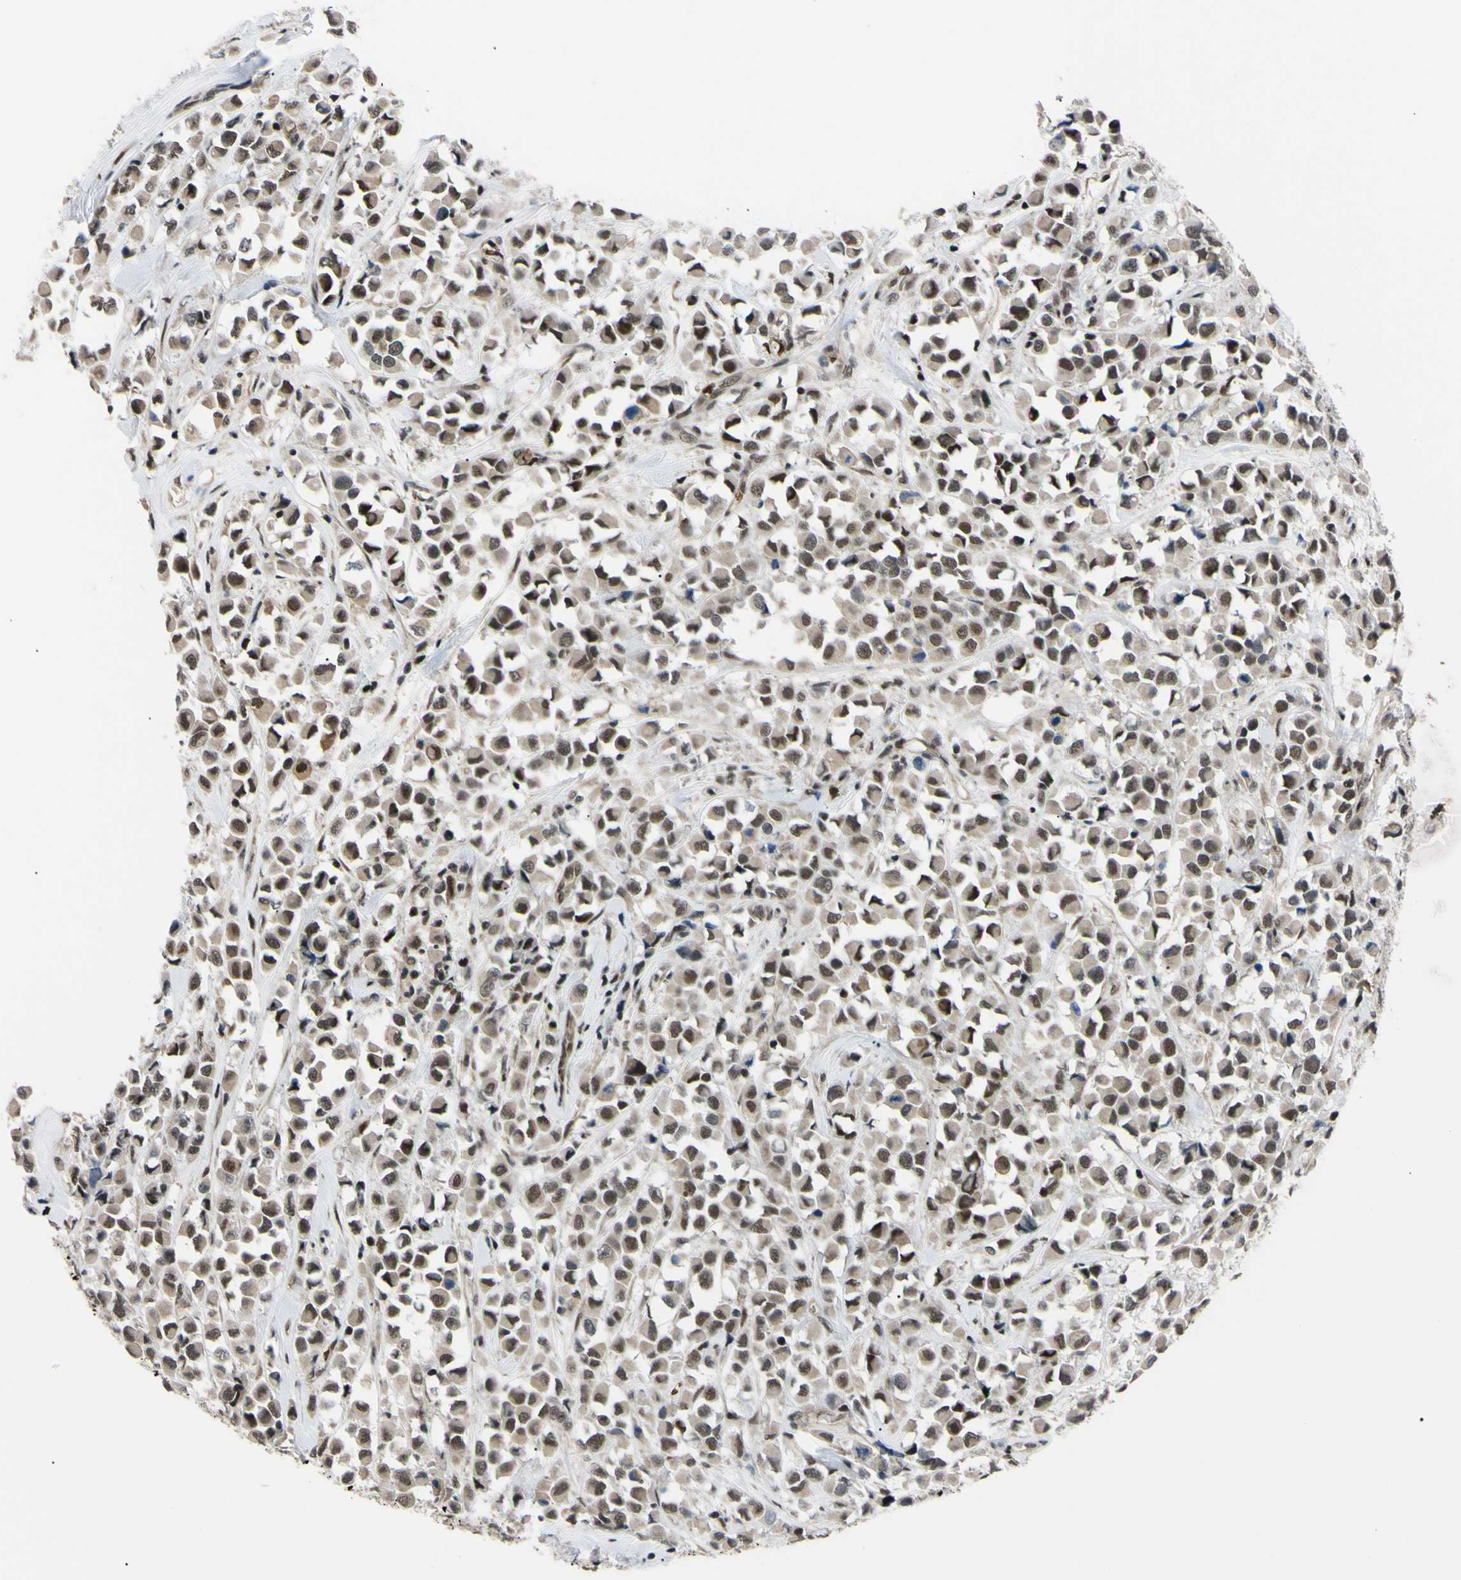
{"staining": {"intensity": "strong", "quantity": ">75%", "location": "nuclear"}, "tissue": "breast cancer", "cell_type": "Tumor cells", "image_type": "cancer", "snomed": [{"axis": "morphology", "description": "Duct carcinoma"}, {"axis": "topography", "description": "Breast"}], "caption": "High-magnification brightfield microscopy of breast cancer (intraductal carcinoma) stained with DAB (brown) and counterstained with hematoxylin (blue). tumor cells exhibit strong nuclear expression is seen in approximately>75% of cells.", "gene": "THAP12", "patient": {"sex": "female", "age": 61}}